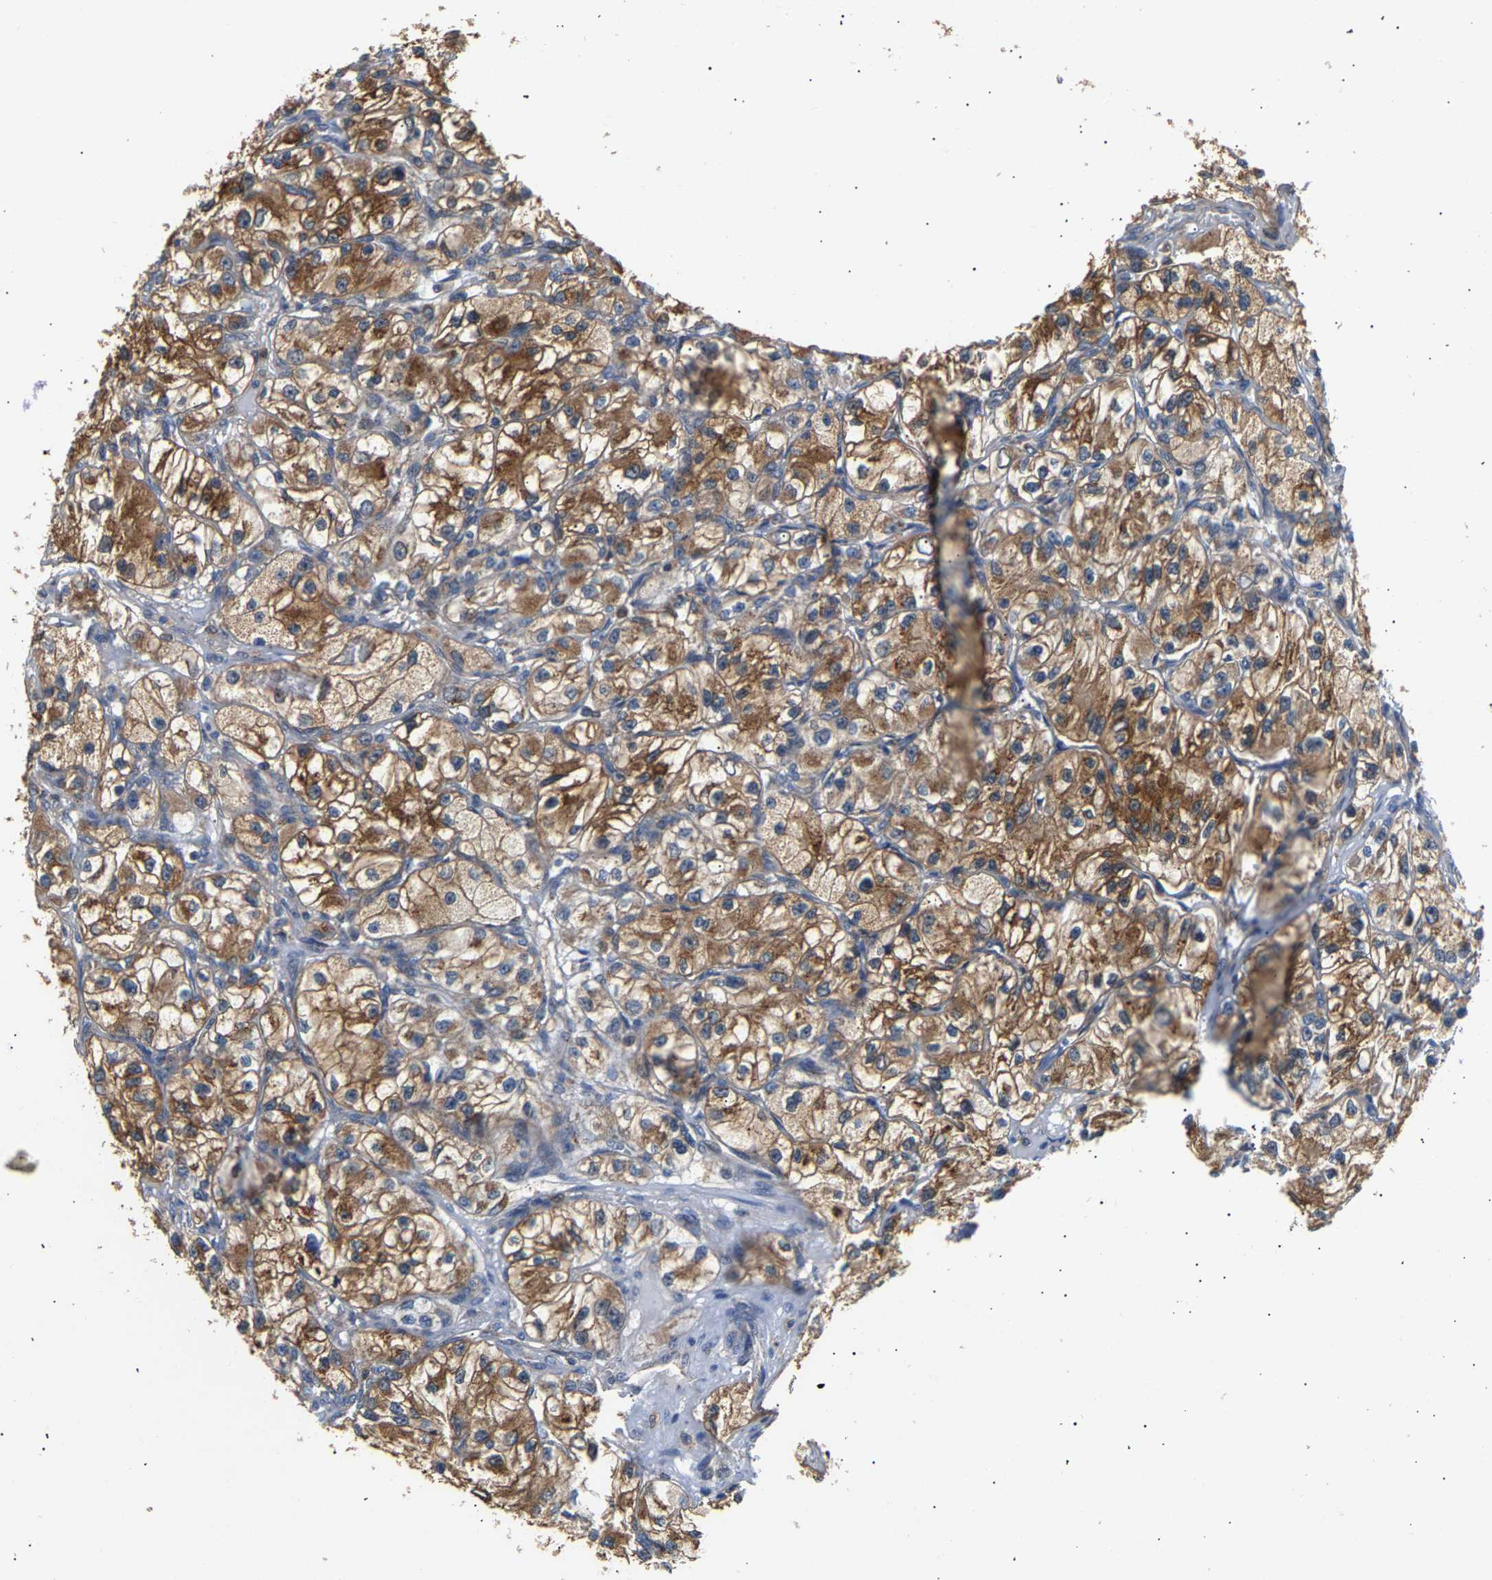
{"staining": {"intensity": "moderate", "quantity": ">75%", "location": "cytoplasmic/membranous"}, "tissue": "renal cancer", "cell_type": "Tumor cells", "image_type": "cancer", "snomed": [{"axis": "morphology", "description": "Adenocarcinoma, NOS"}, {"axis": "topography", "description": "Kidney"}], "caption": "A histopathology image of human renal cancer (adenocarcinoma) stained for a protein shows moderate cytoplasmic/membranous brown staining in tumor cells.", "gene": "PPID", "patient": {"sex": "female", "age": 57}}